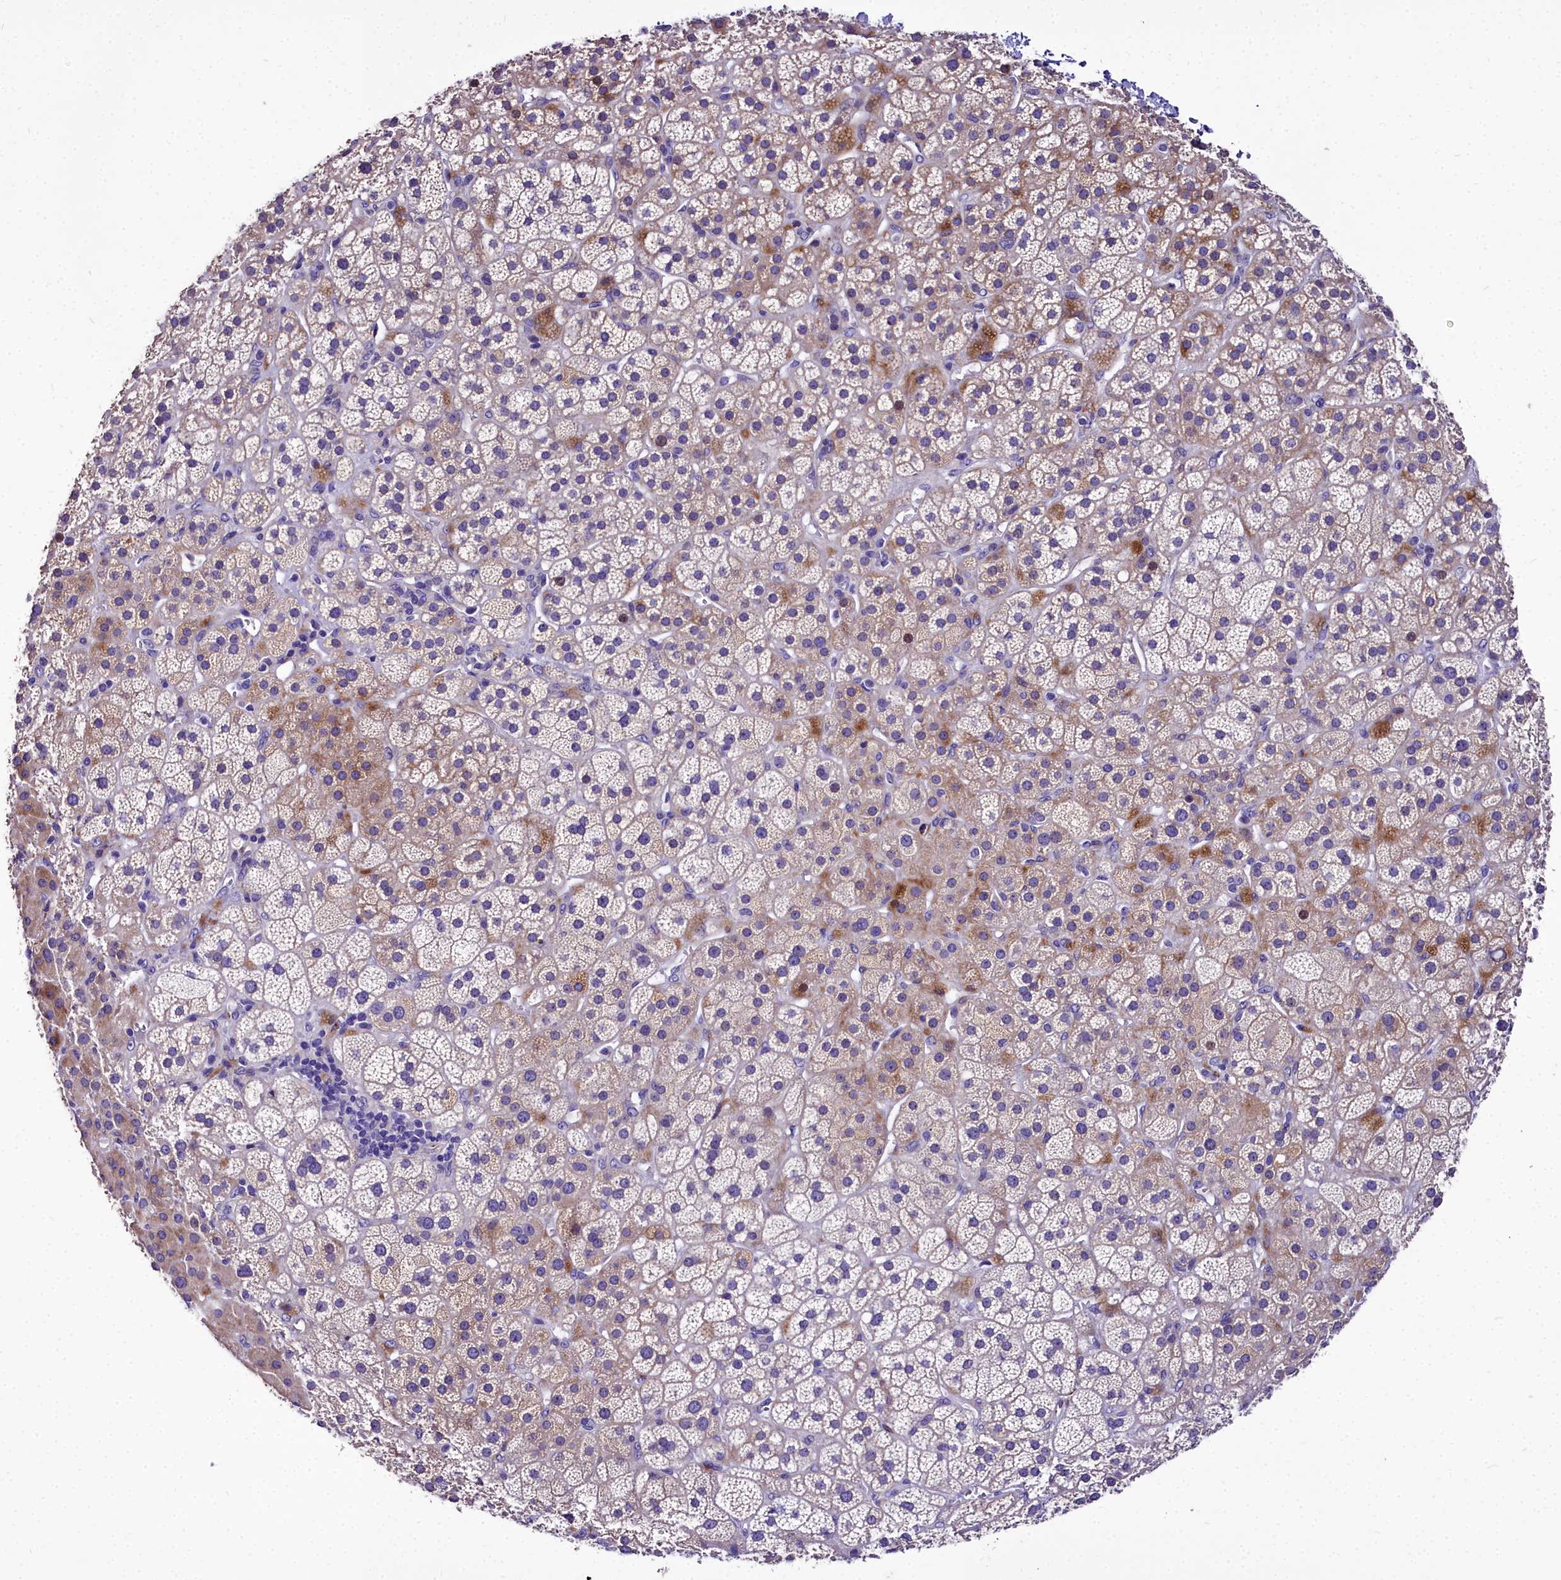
{"staining": {"intensity": "moderate", "quantity": "<25%", "location": "cytoplasmic/membranous"}, "tissue": "adrenal gland", "cell_type": "Glandular cells", "image_type": "normal", "snomed": [{"axis": "morphology", "description": "Normal tissue, NOS"}, {"axis": "topography", "description": "Adrenal gland"}], "caption": "Protein staining exhibits moderate cytoplasmic/membranous staining in approximately <25% of glandular cells in normal adrenal gland. (Stains: DAB in brown, nuclei in blue, Microscopy: brightfield microscopy at high magnification).", "gene": "MS4A18", "patient": {"sex": "female", "age": 70}}